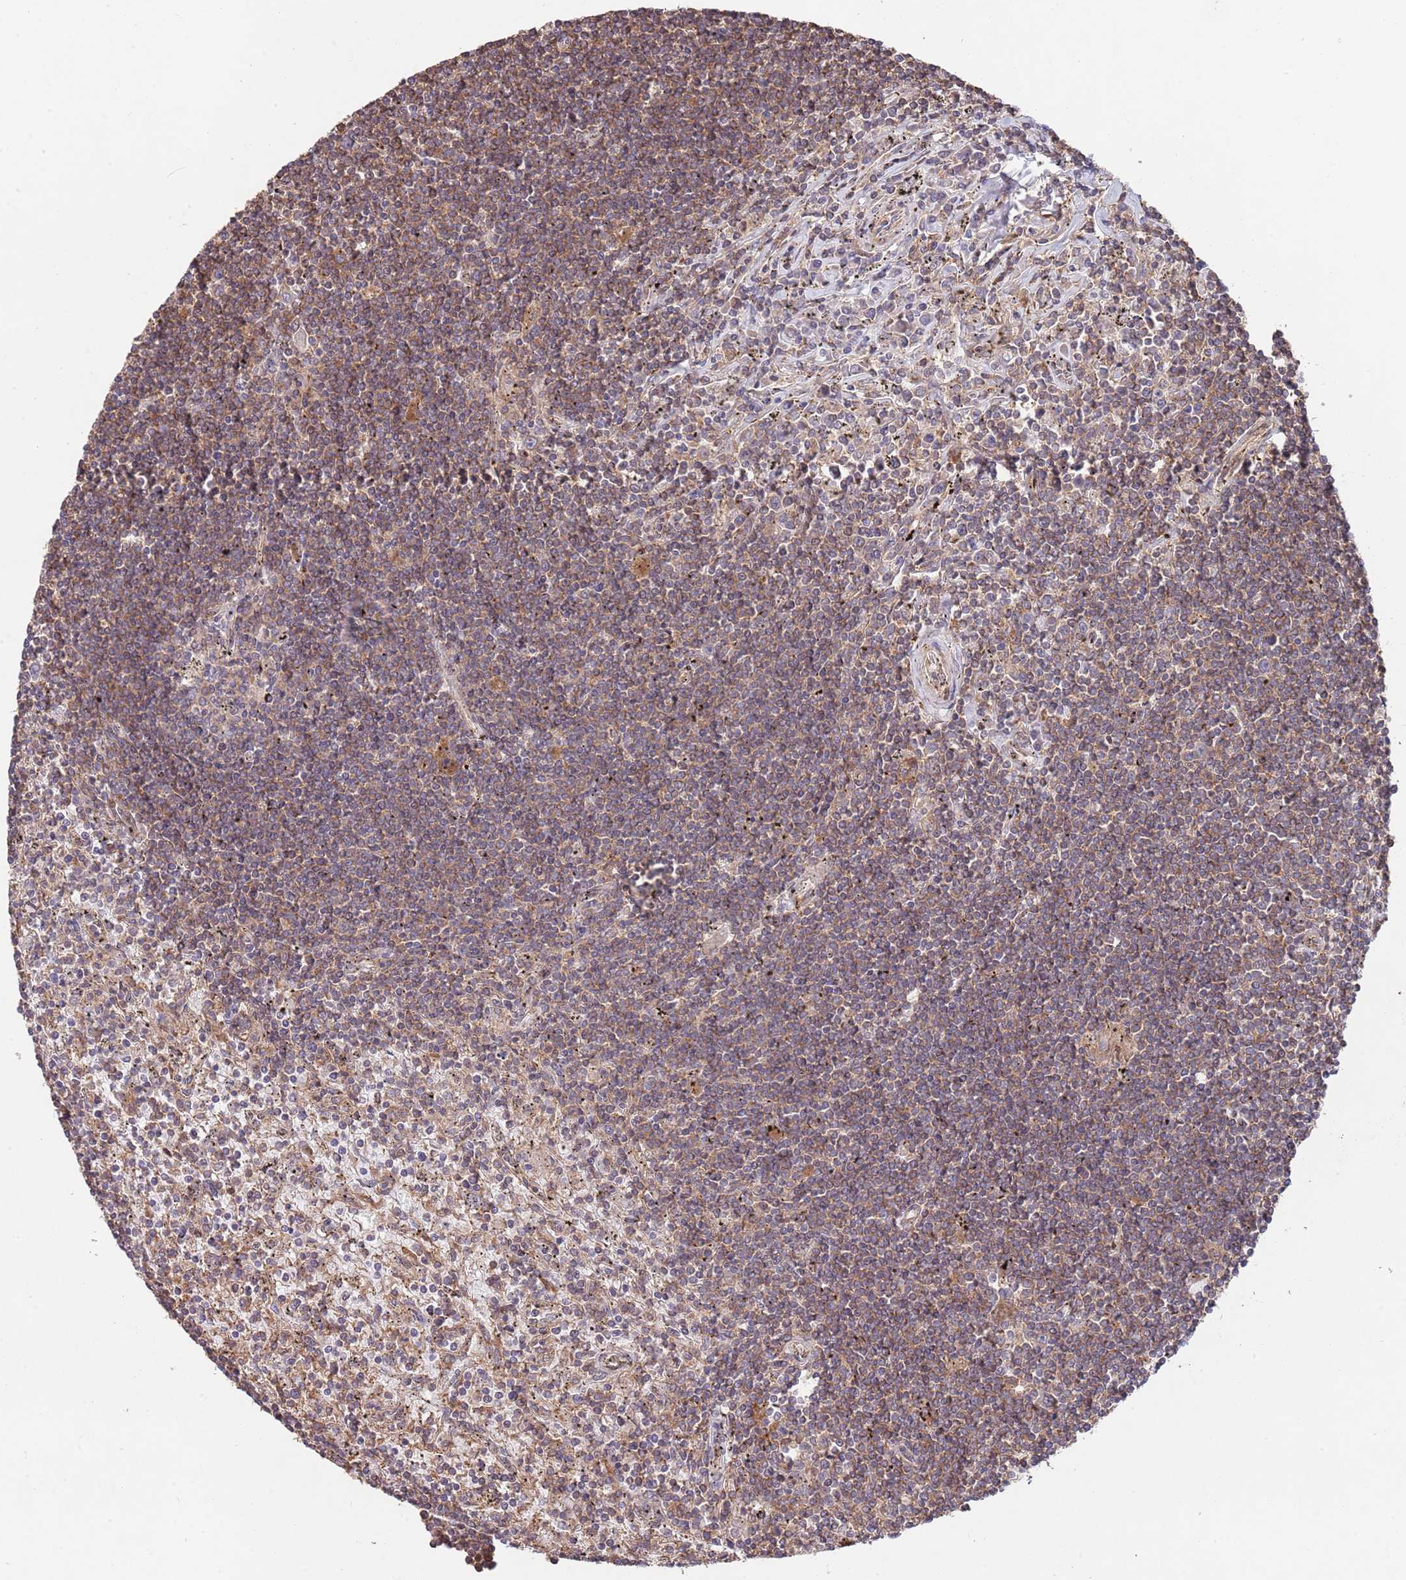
{"staining": {"intensity": "weak", "quantity": "25%-75%", "location": "cytoplasmic/membranous"}, "tissue": "lymphoma", "cell_type": "Tumor cells", "image_type": "cancer", "snomed": [{"axis": "morphology", "description": "Malignant lymphoma, non-Hodgkin's type, Low grade"}, {"axis": "topography", "description": "Spleen"}], "caption": "The photomicrograph shows immunohistochemical staining of lymphoma. There is weak cytoplasmic/membranous staining is present in approximately 25%-75% of tumor cells.", "gene": "RNF19B", "patient": {"sex": "male", "age": 76}}